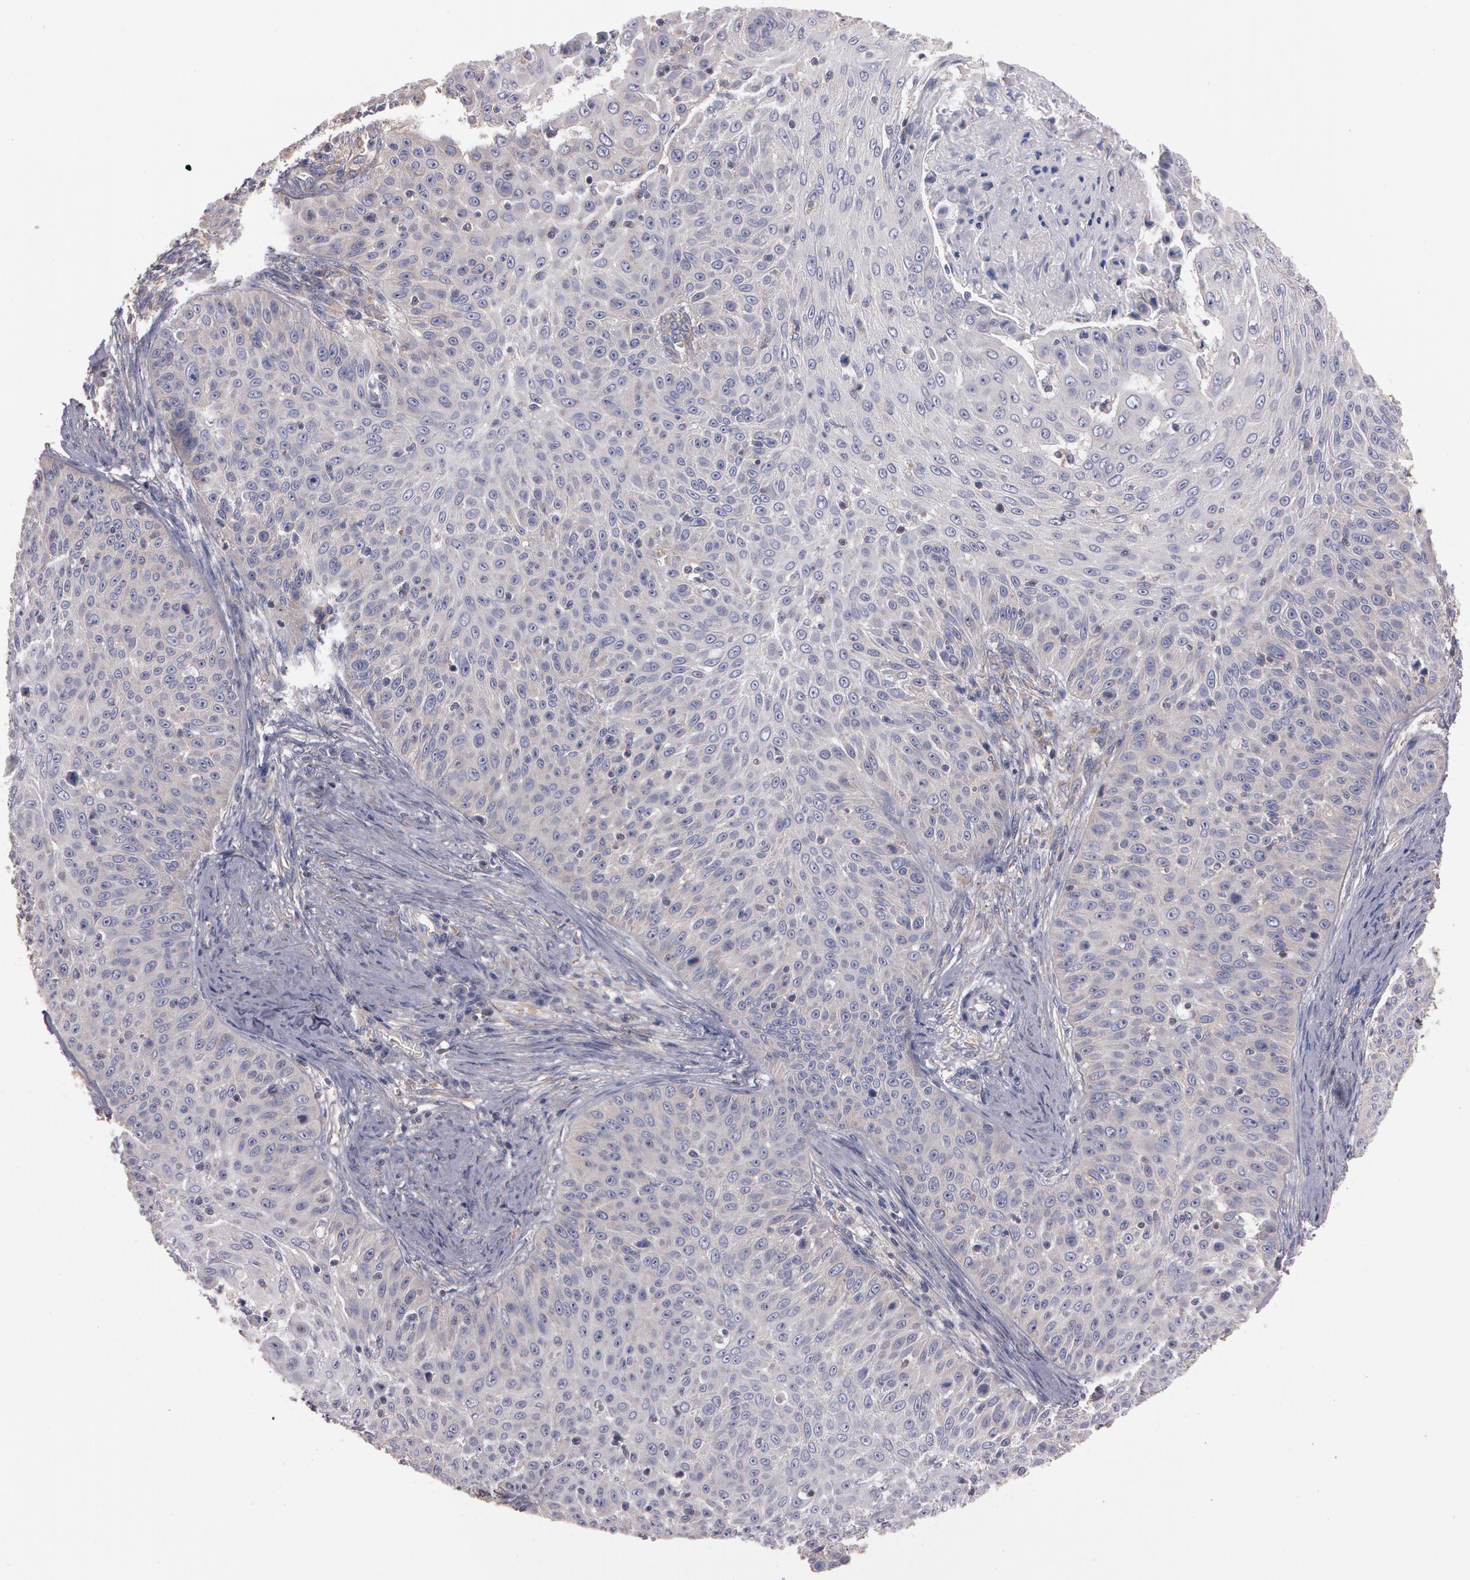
{"staining": {"intensity": "negative", "quantity": "none", "location": "none"}, "tissue": "skin cancer", "cell_type": "Tumor cells", "image_type": "cancer", "snomed": [{"axis": "morphology", "description": "Squamous cell carcinoma, NOS"}, {"axis": "topography", "description": "Skin"}], "caption": "Human skin squamous cell carcinoma stained for a protein using immunohistochemistry exhibits no positivity in tumor cells.", "gene": "NEK9", "patient": {"sex": "male", "age": 82}}